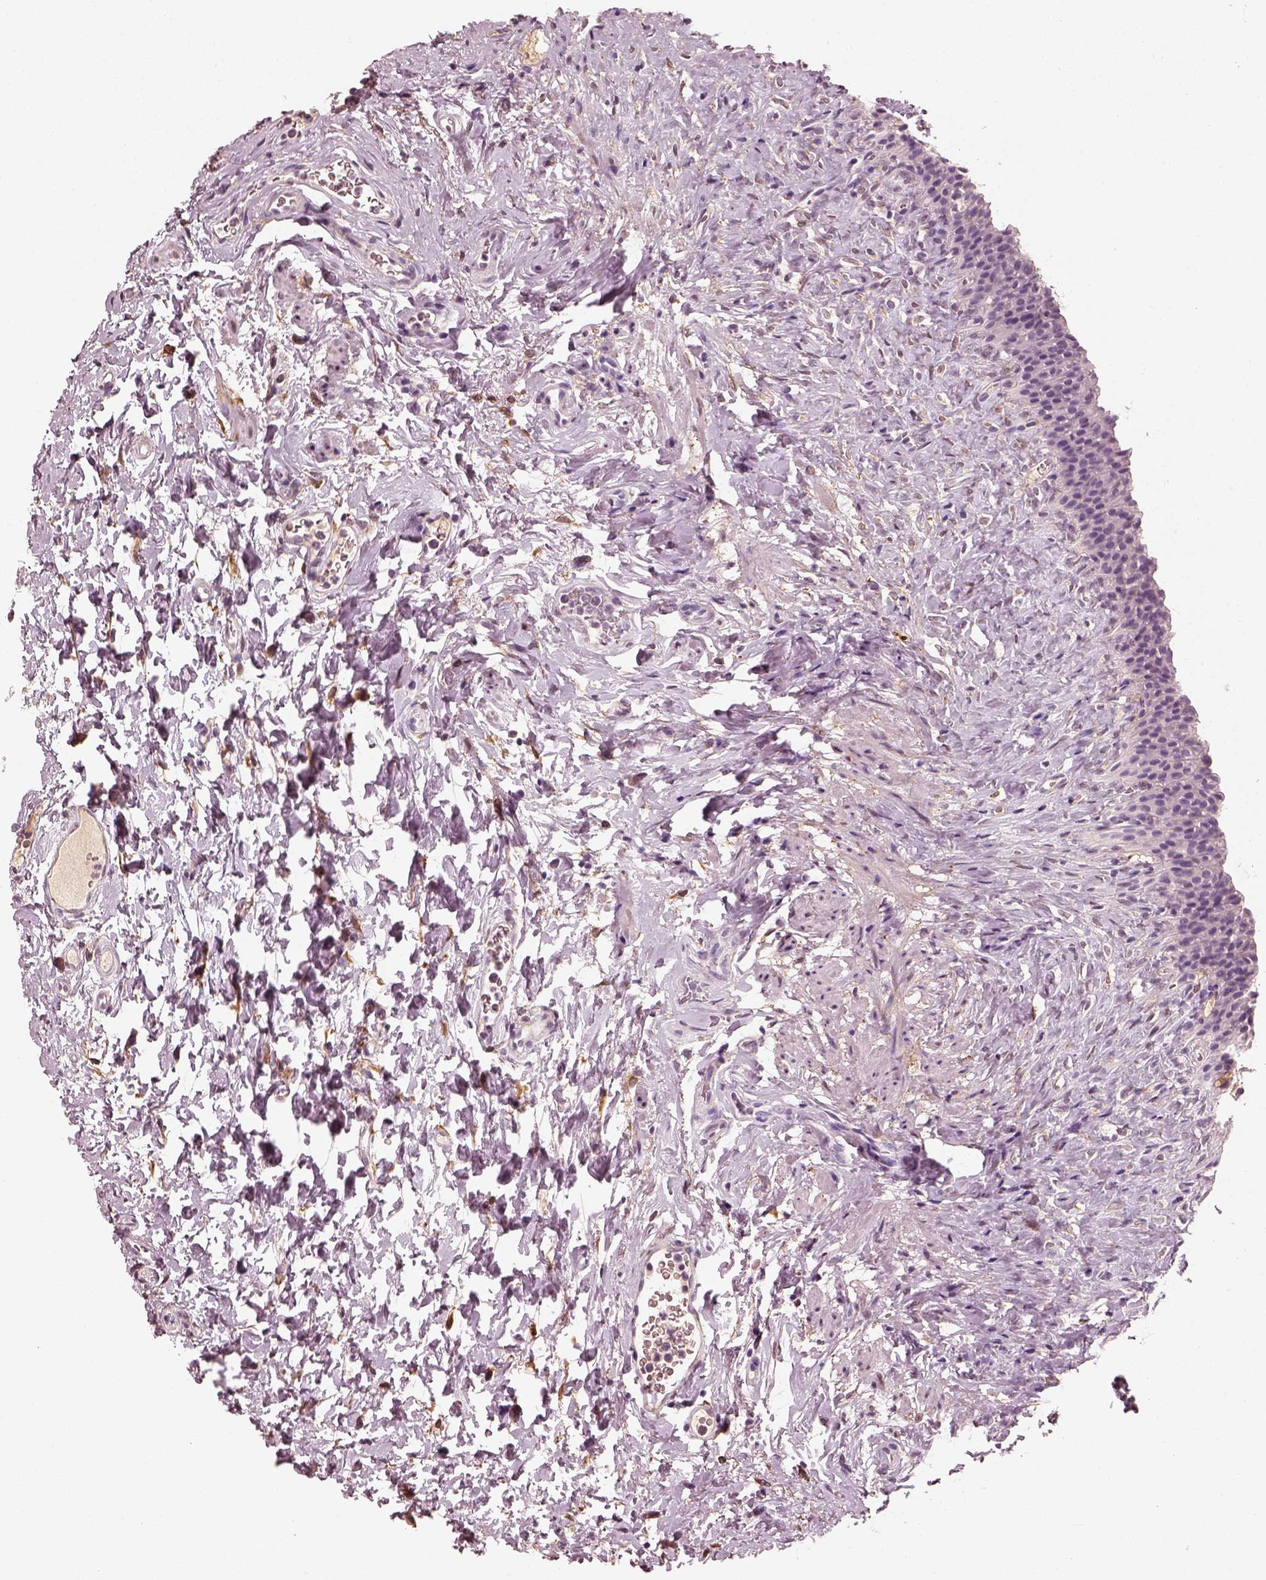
{"staining": {"intensity": "negative", "quantity": "none", "location": "none"}, "tissue": "urinary bladder", "cell_type": "Urothelial cells", "image_type": "normal", "snomed": [{"axis": "morphology", "description": "Normal tissue, NOS"}, {"axis": "topography", "description": "Urinary bladder"}], "caption": "Immunohistochemistry of benign human urinary bladder demonstrates no positivity in urothelial cells.", "gene": "RS1", "patient": {"sex": "male", "age": 76}}